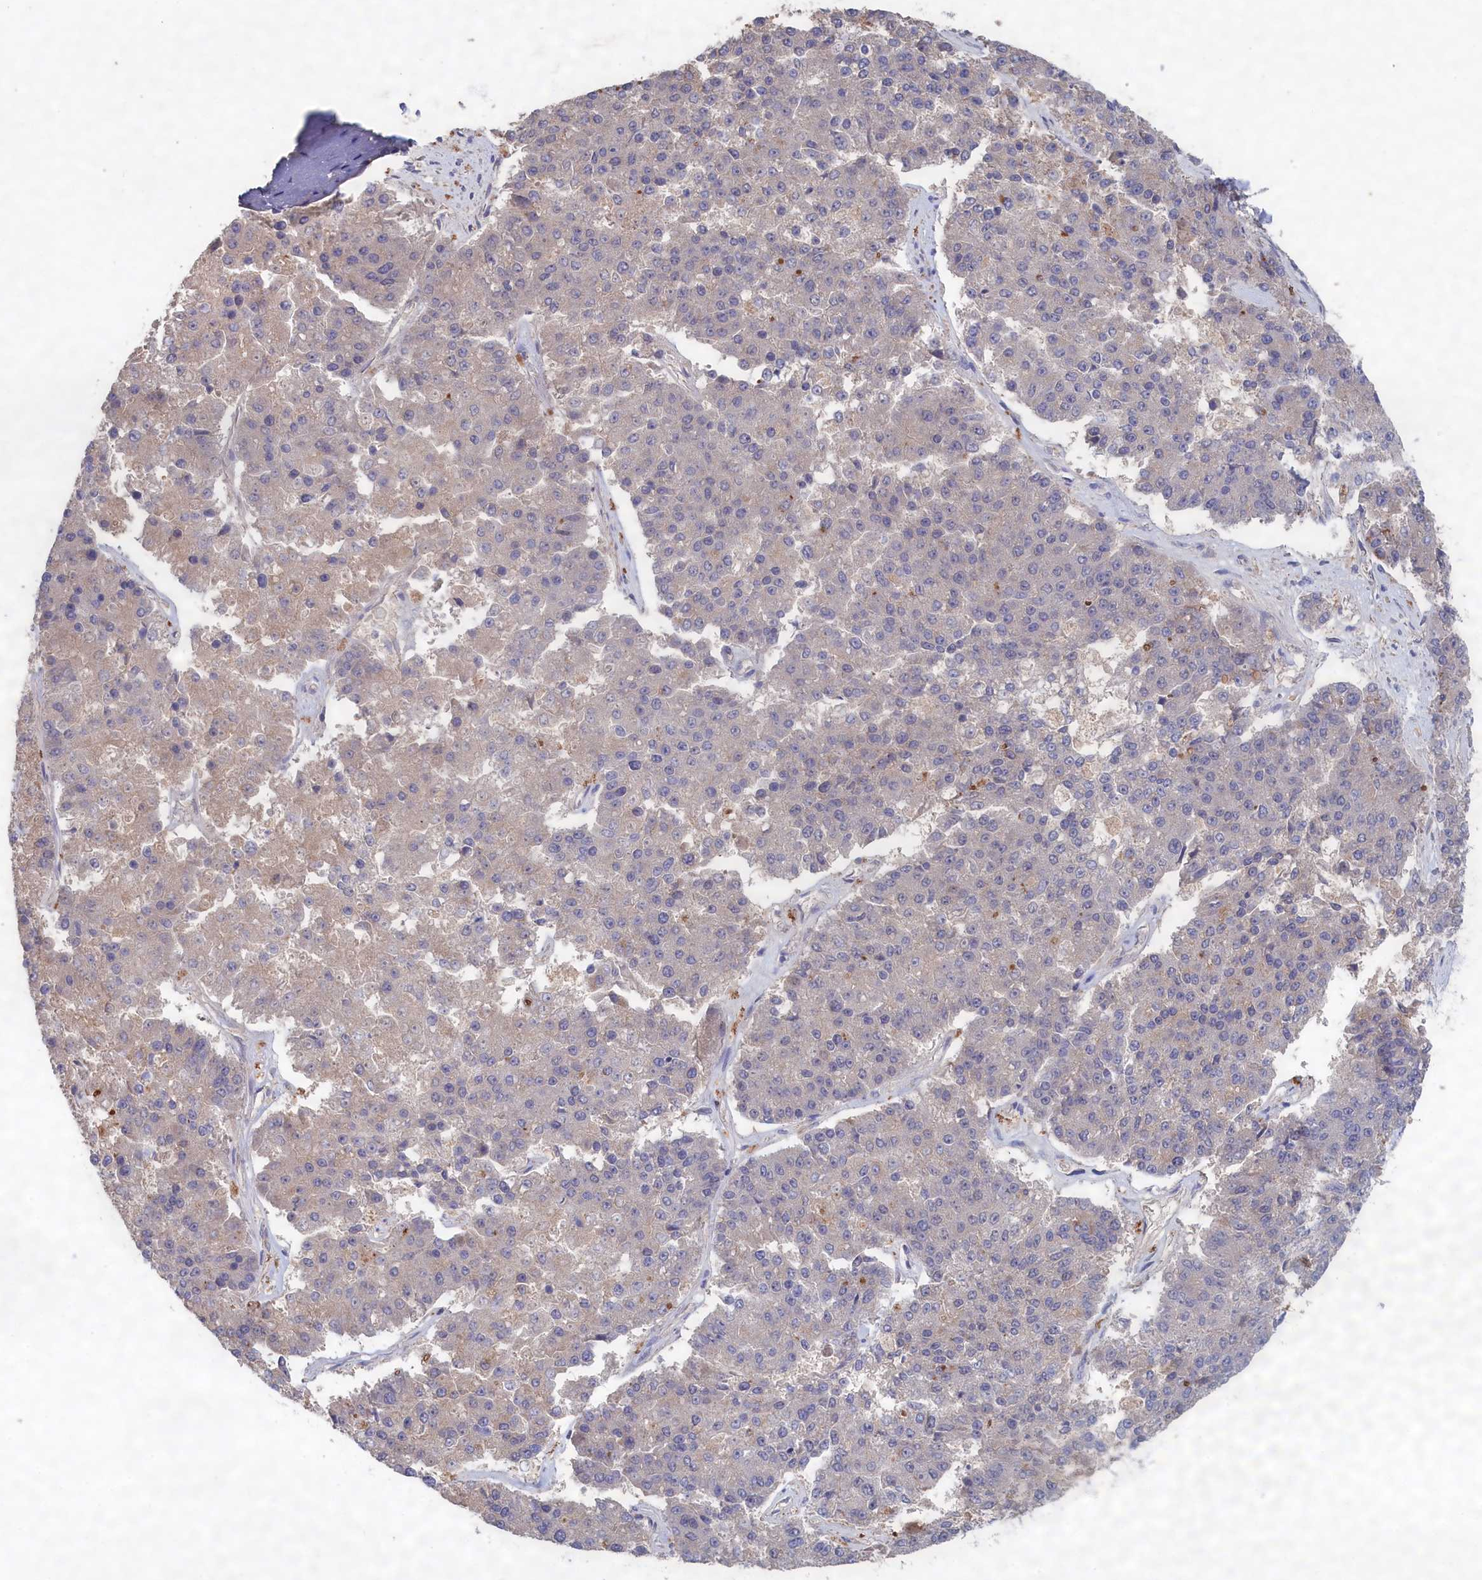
{"staining": {"intensity": "negative", "quantity": "none", "location": "none"}, "tissue": "pancreatic cancer", "cell_type": "Tumor cells", "image_type": "cancer", "snomed": [{"axis": "morphology", "description": "Adenocarcinoma, NOS"}, {"axis": "topography", "description": "Pancreas"}], "caption": "Immunohistochemistry (IHC) histopathology image of pancreatic cancer stained for a protein (brown), which shows no positivity in tumor cells.", "gene": "CELF5", "patient": {"sex": "male", "age": 50}}